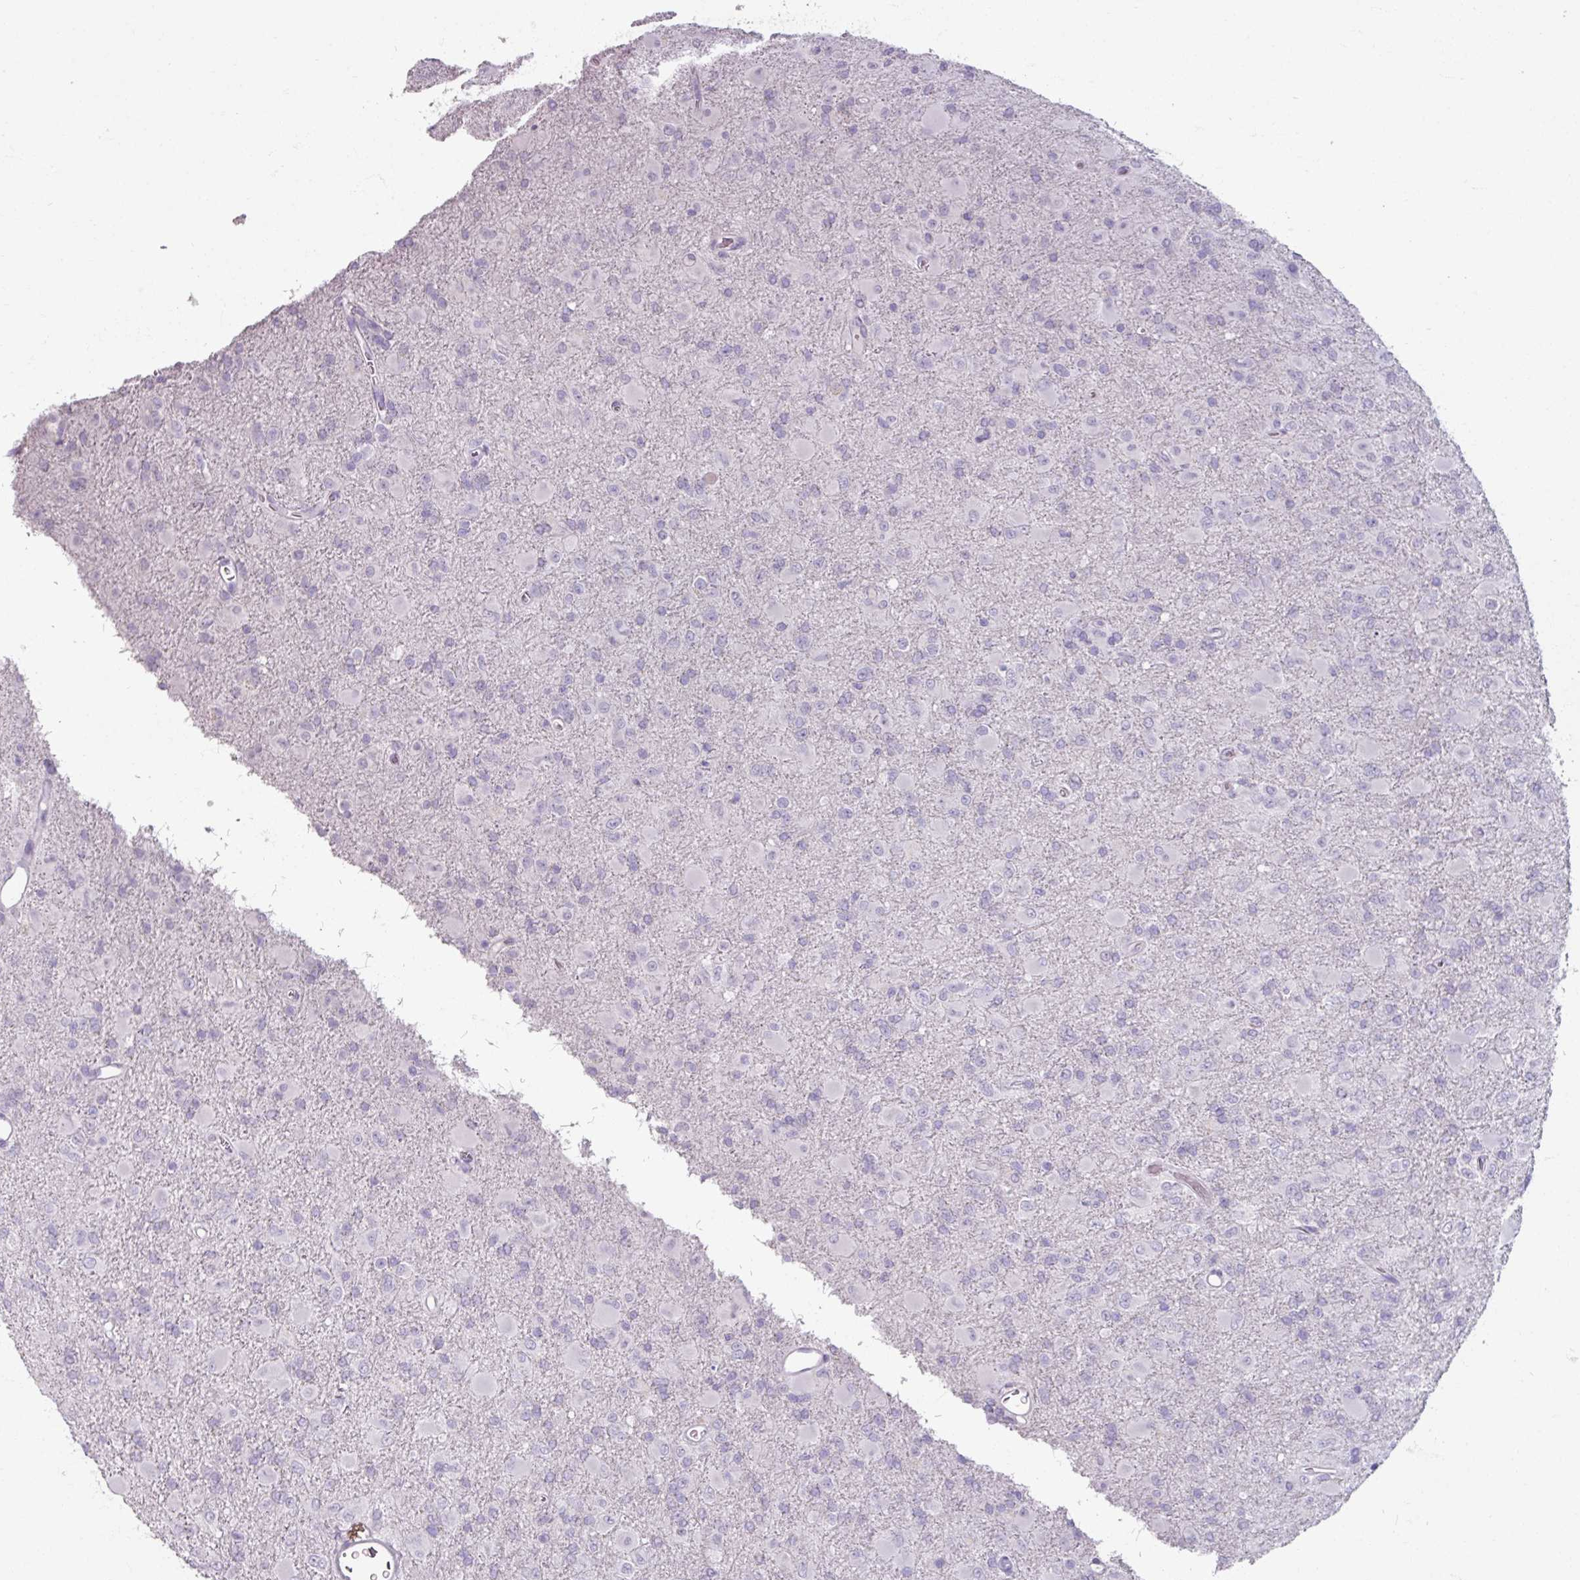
{"staining": {"intensity": "negative", "quantity": "none", "location": "none"}, "tissue": "glioma", "cell_type": "Tumor cells", "image_type": "cancer", "snomed": [{"axis": "morphology", "description": "Glioma, malignant, Low grade"}, {"axis": "topography", "description": "Brain"}], "caption": "The histopathology image demonstrates no staining of tumor cells in glioma. (DAB (3,3'-diaminobenzidine) immunohistochemistry (IHC) visualized using brightfield microscopy, high magnification).", "gene": "SLC27A5", "patient": {"sex": "male", "age": 65}}